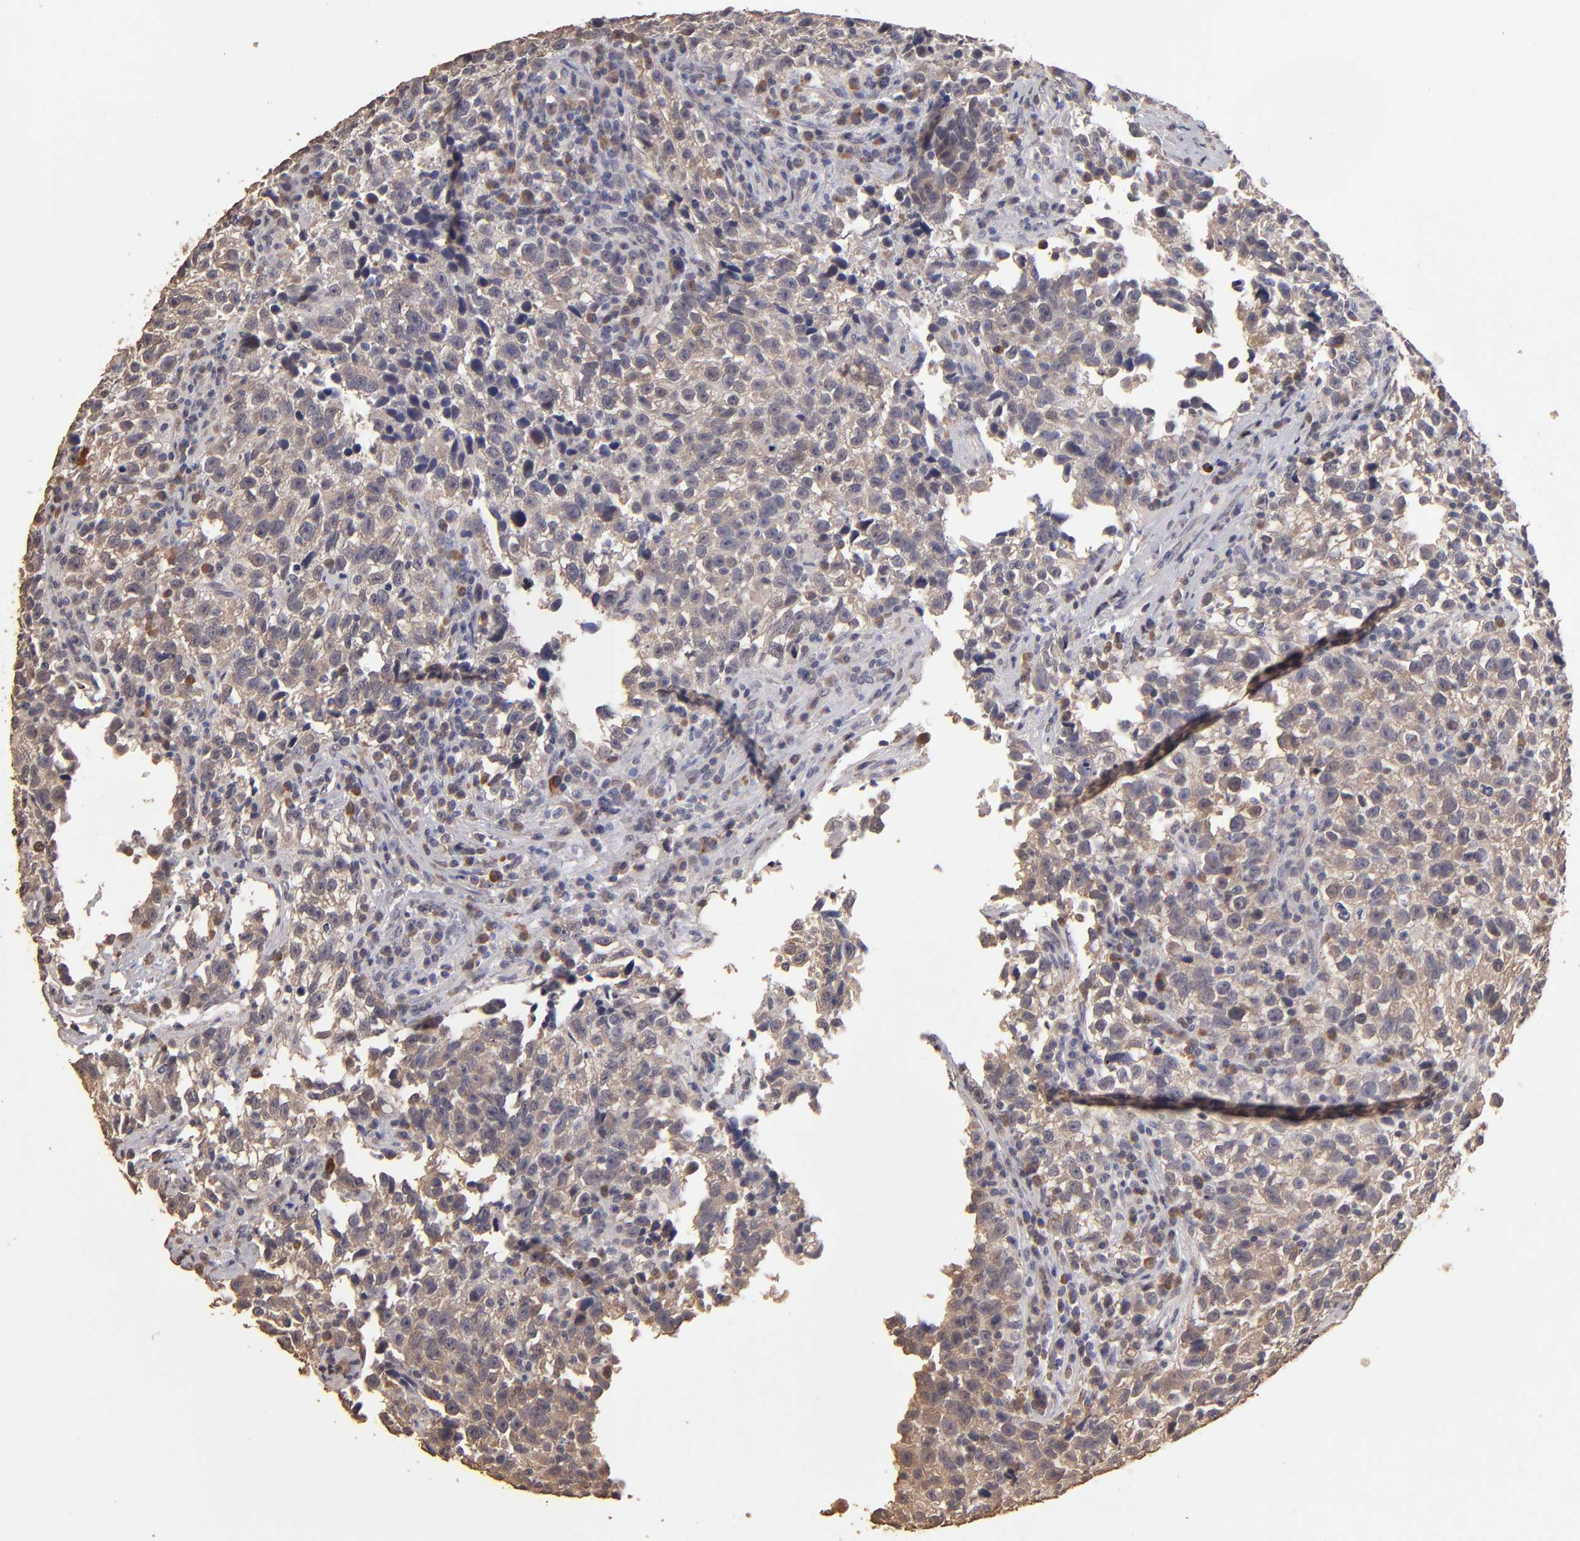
{"staining": {"intensity": "weak", "quantity": "25%-75%", "location": "cytoplasmic/membranous"}, "tissue": "testis cancer", "cell_type": "Tumor cells", "image_type": "cancer", "snomed": [{"axis": "morphology", "description": "Seminoma, NOS"}, {"axis": "topography", "description": "Testis"}], "caption": "The histopathology image exhibits staining of seminoma (testis), revealing weak cytoplasmic/membranous protein positivity (brown color) within tumor cells.", "gene": "OPHN1", "patient": {"sex": "male", "age": 38}}